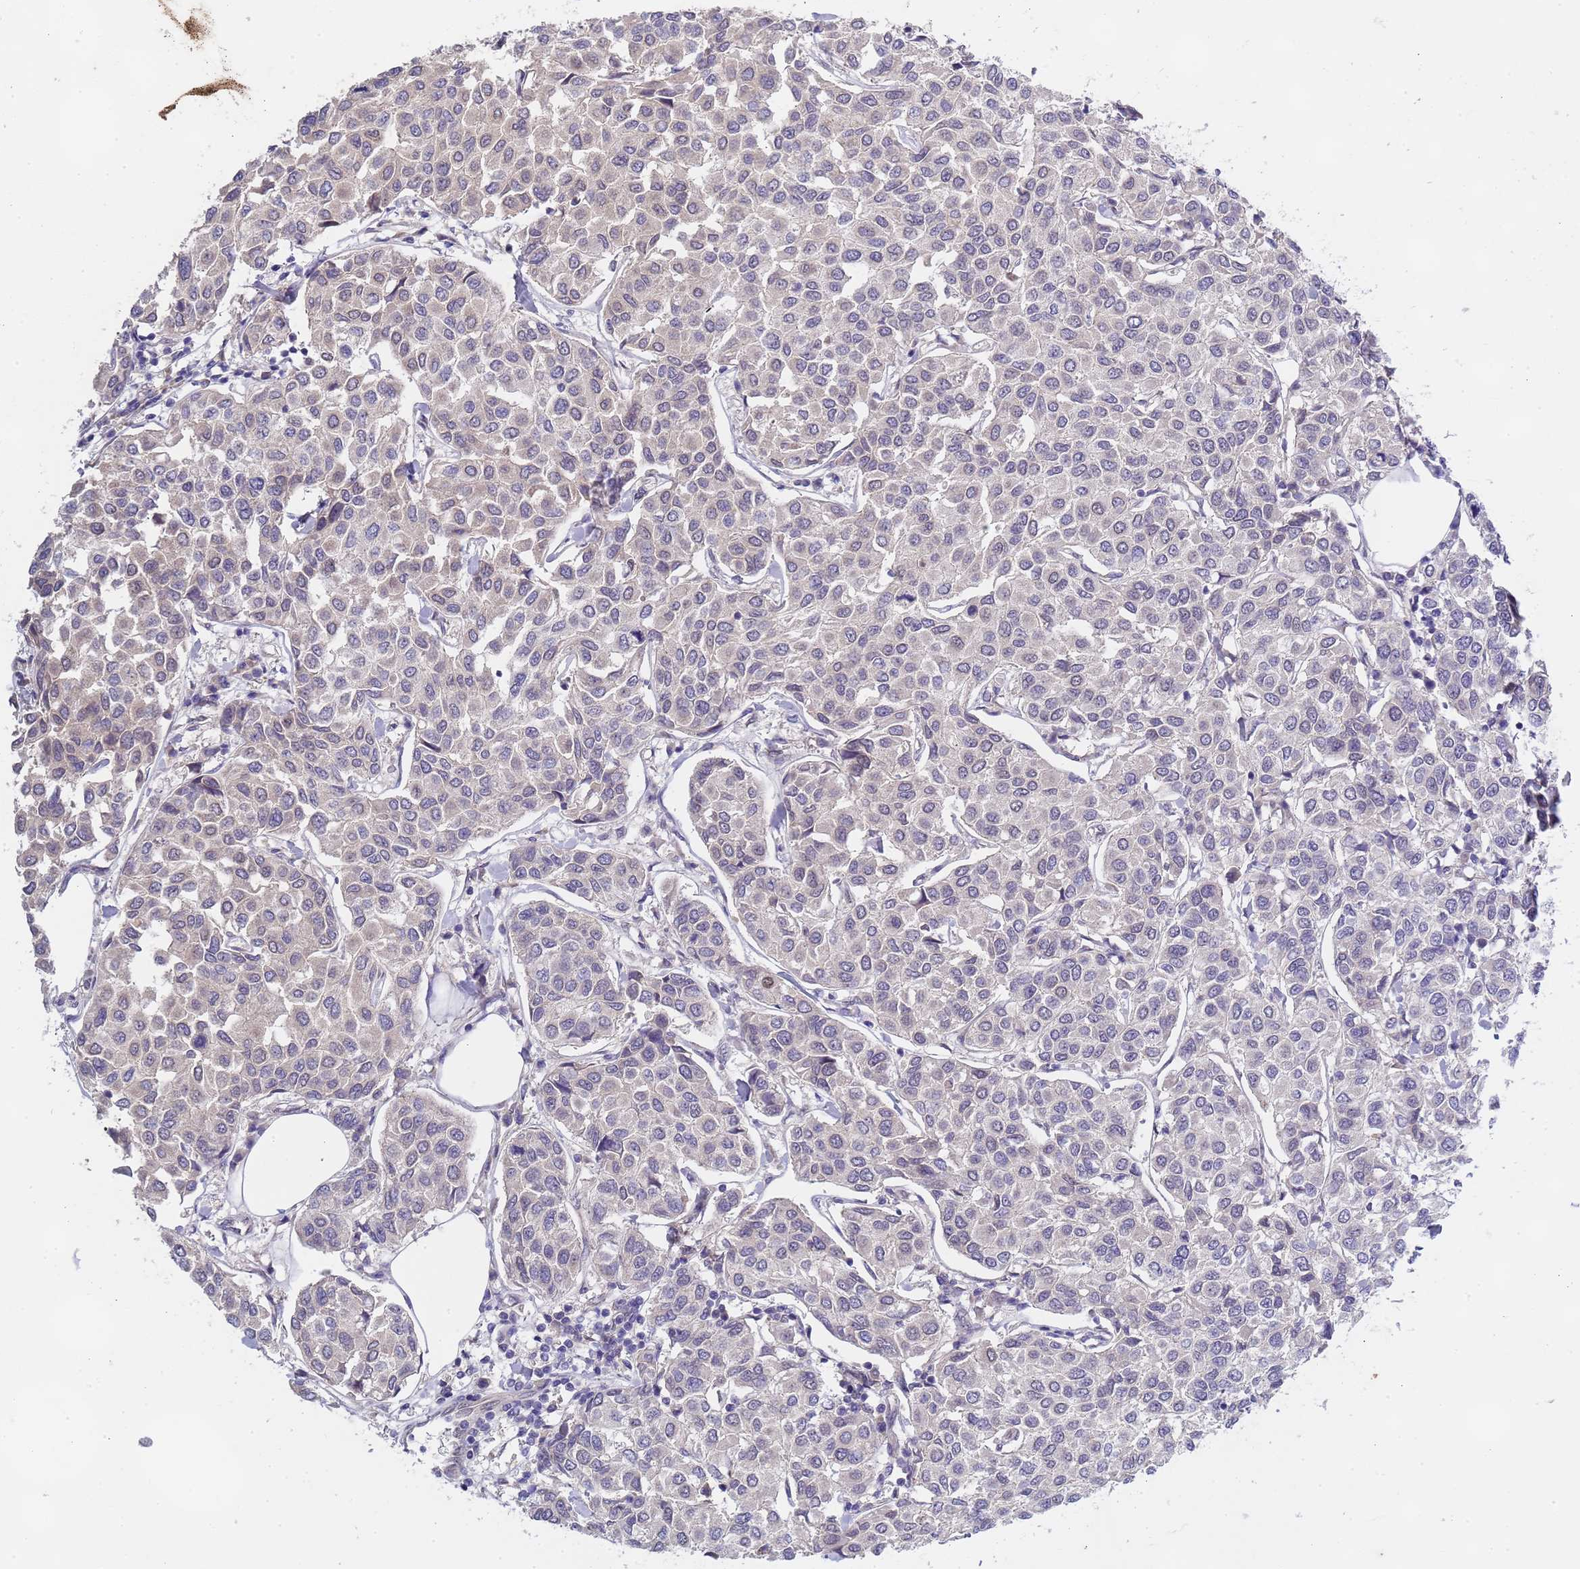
{"staining": {"intensity": "negative", "quantity": "none", "location": "none"}, "tissue": "breast cancer", "cell_type": "Tumor cells", "image_type": "cancer", "snomed": [{"axis": "morphology", "description": "Duct carcinoma"}, {"axis": "topography", "description": "Breast"}], "caption": "Immunohistochemistry (IHC) photomicrograph of neoplastic tissue: human invasive ductal carcinoma (breast) stained with DAB reveals no significant protein positivity in tumor cells. (DAB IHC, high magnification).", "gene": "TRMT10A", "patient": {"sex": "female", "age": 55}}